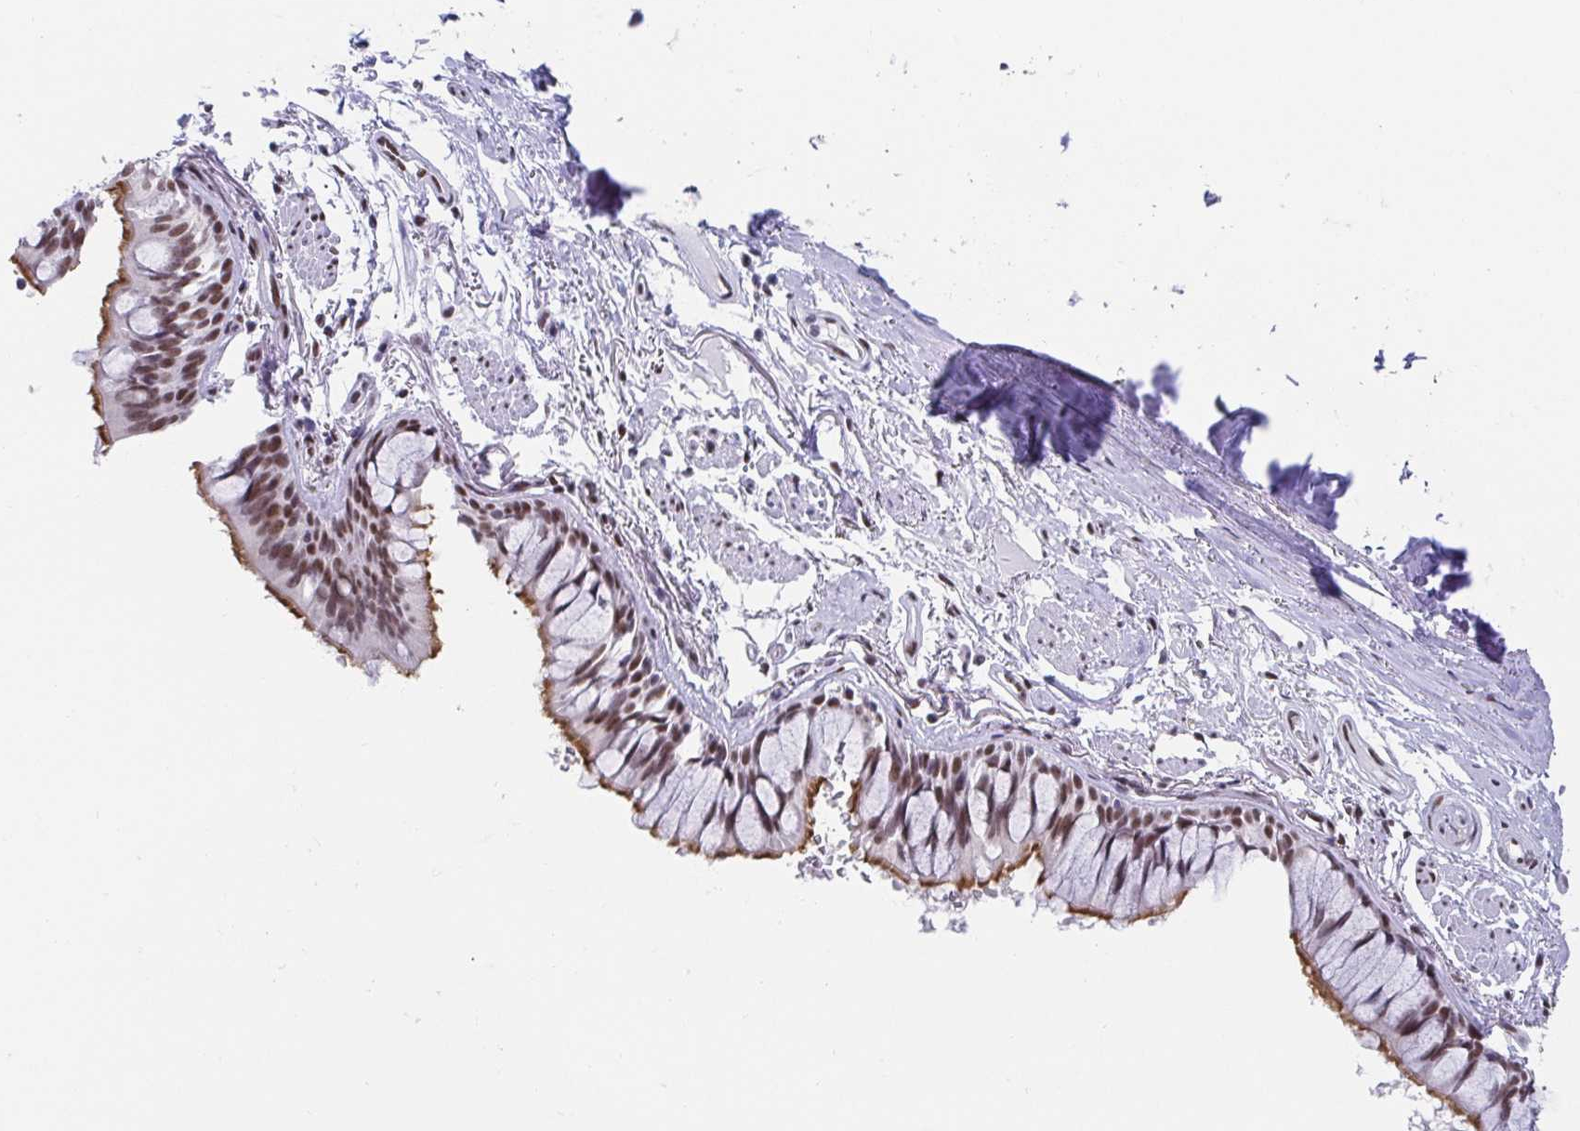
{"staining": {"intensity": "strong", "quantity": ">75%", "location": "cytoplasmic/membranous,nuclear"}, "tissue": "bronchus", "cell_type": "Respiratory epithelial cells", "image_type": "normal", "snomed": [{"axis": "morphology", "description": "Normal tissue, NOS"}, {"axis": "topography", "description": "Bronchus"}], "caption": "Immunohistochemical staining of unremarkable human bronchus shows >75% levels of strong cytoplasmic/membranous,nuclear protein positivity in approximately >75% of respiratory epithelial cells. The staining is performed using DAB brown chromogen to label protein expression. The nuclei are counter-stained blue using hematoxylin.", "gene": "SLC7A10", "patient": {"sex": "male", "age": 70}}